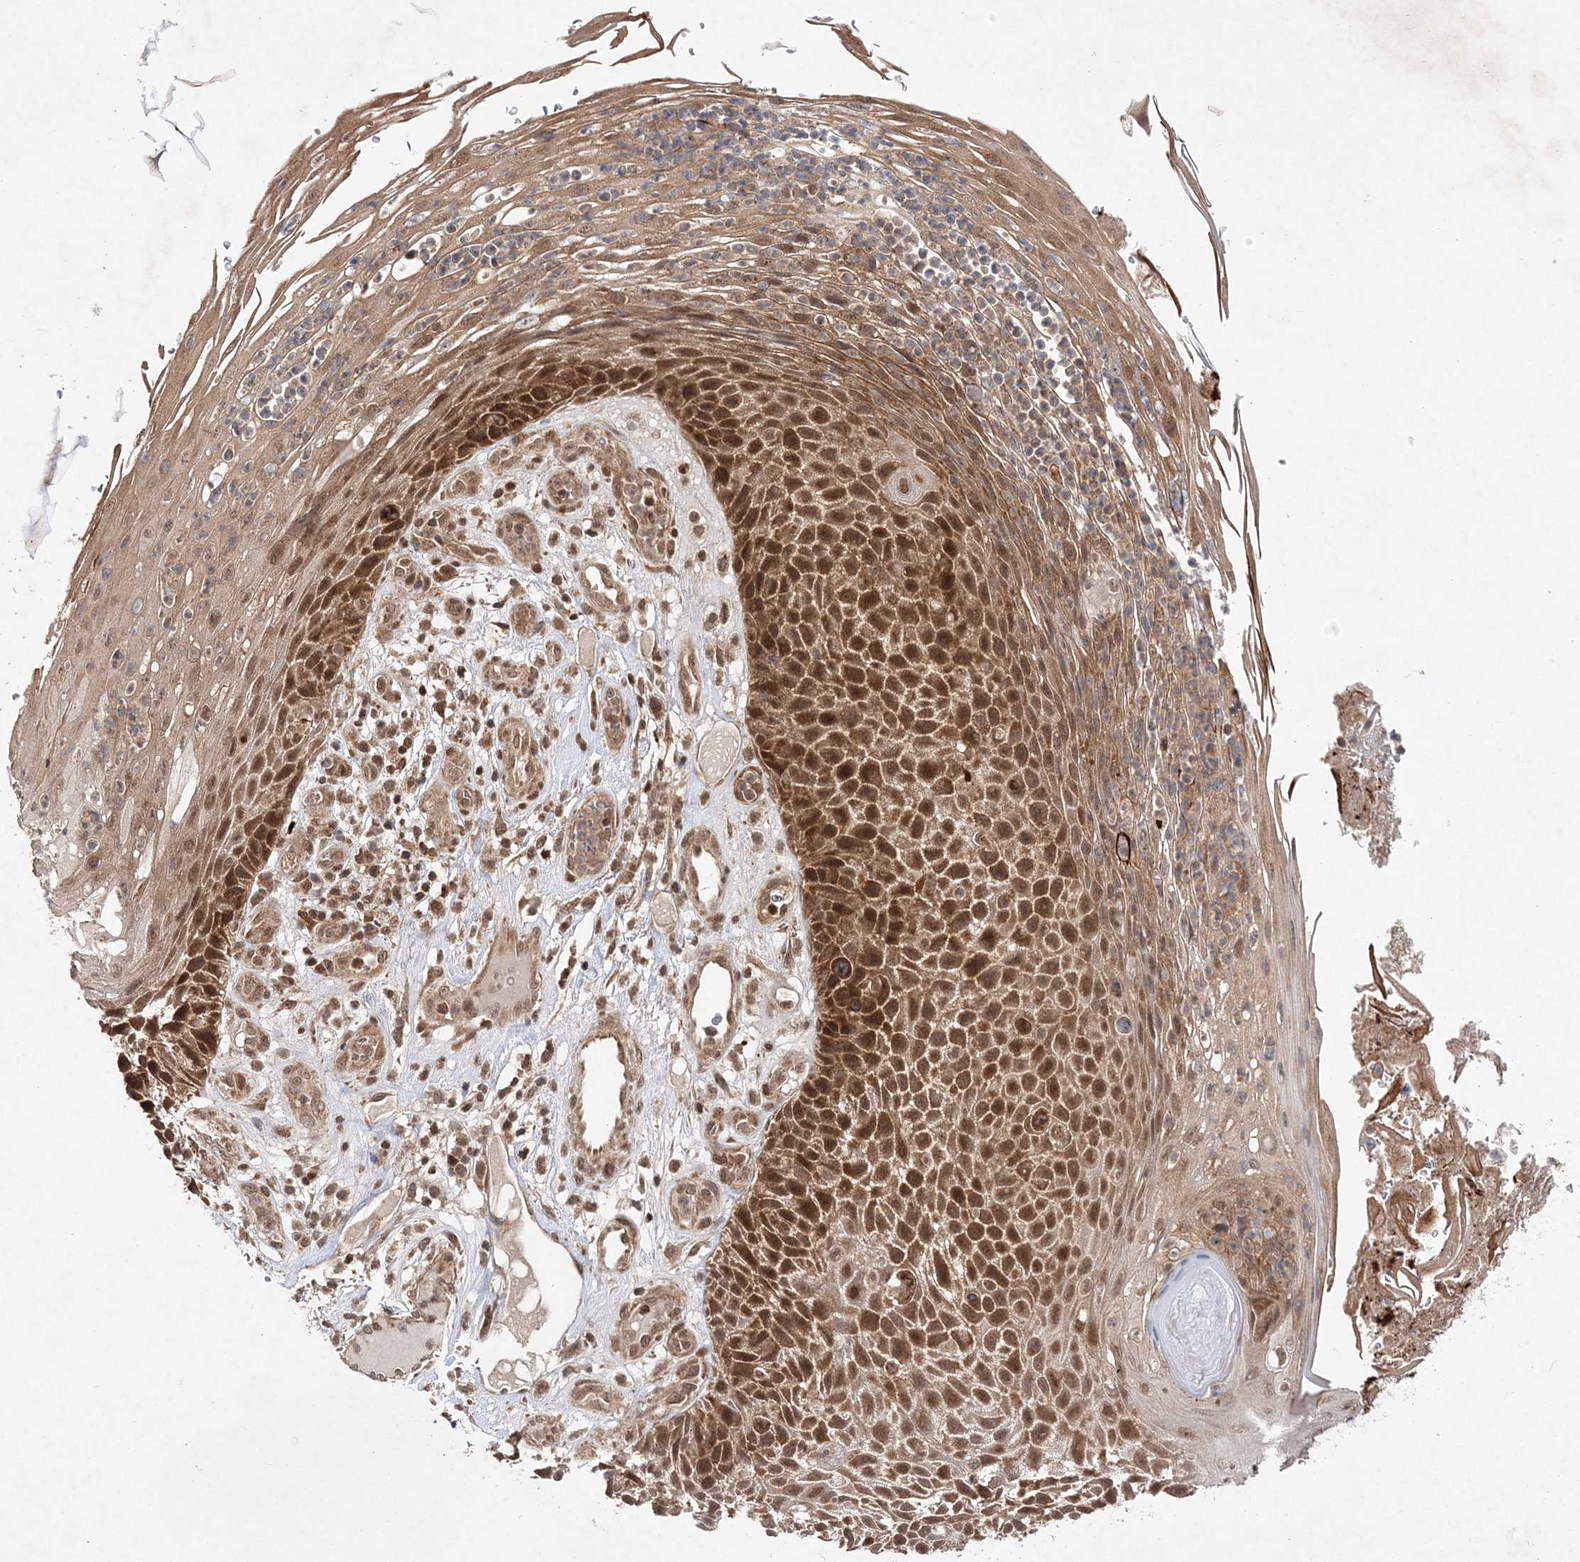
{"staining": {"intensity": "strong", "quantity": ">75%", "location": "cytoplasmic/membranous,nuclear"}, "tissue": "skin cancer", "cell_type": "Tumor cells", "image_type": "cancer", "snomed": [{"axis": "morphology", "description": "Squamous cell carcinoma, NOS"}, {"axis": "topography", "description": "Skin"}], "caption": "Immunohistochemical staining of squamous cell carcinoma (skin) exhibits strong cytoplasmic/membranous and nuclear protein expression in about >75% of tumor cells.", "gene": "NIF3L1", "patient": {"sex": "female", "age": 88}}